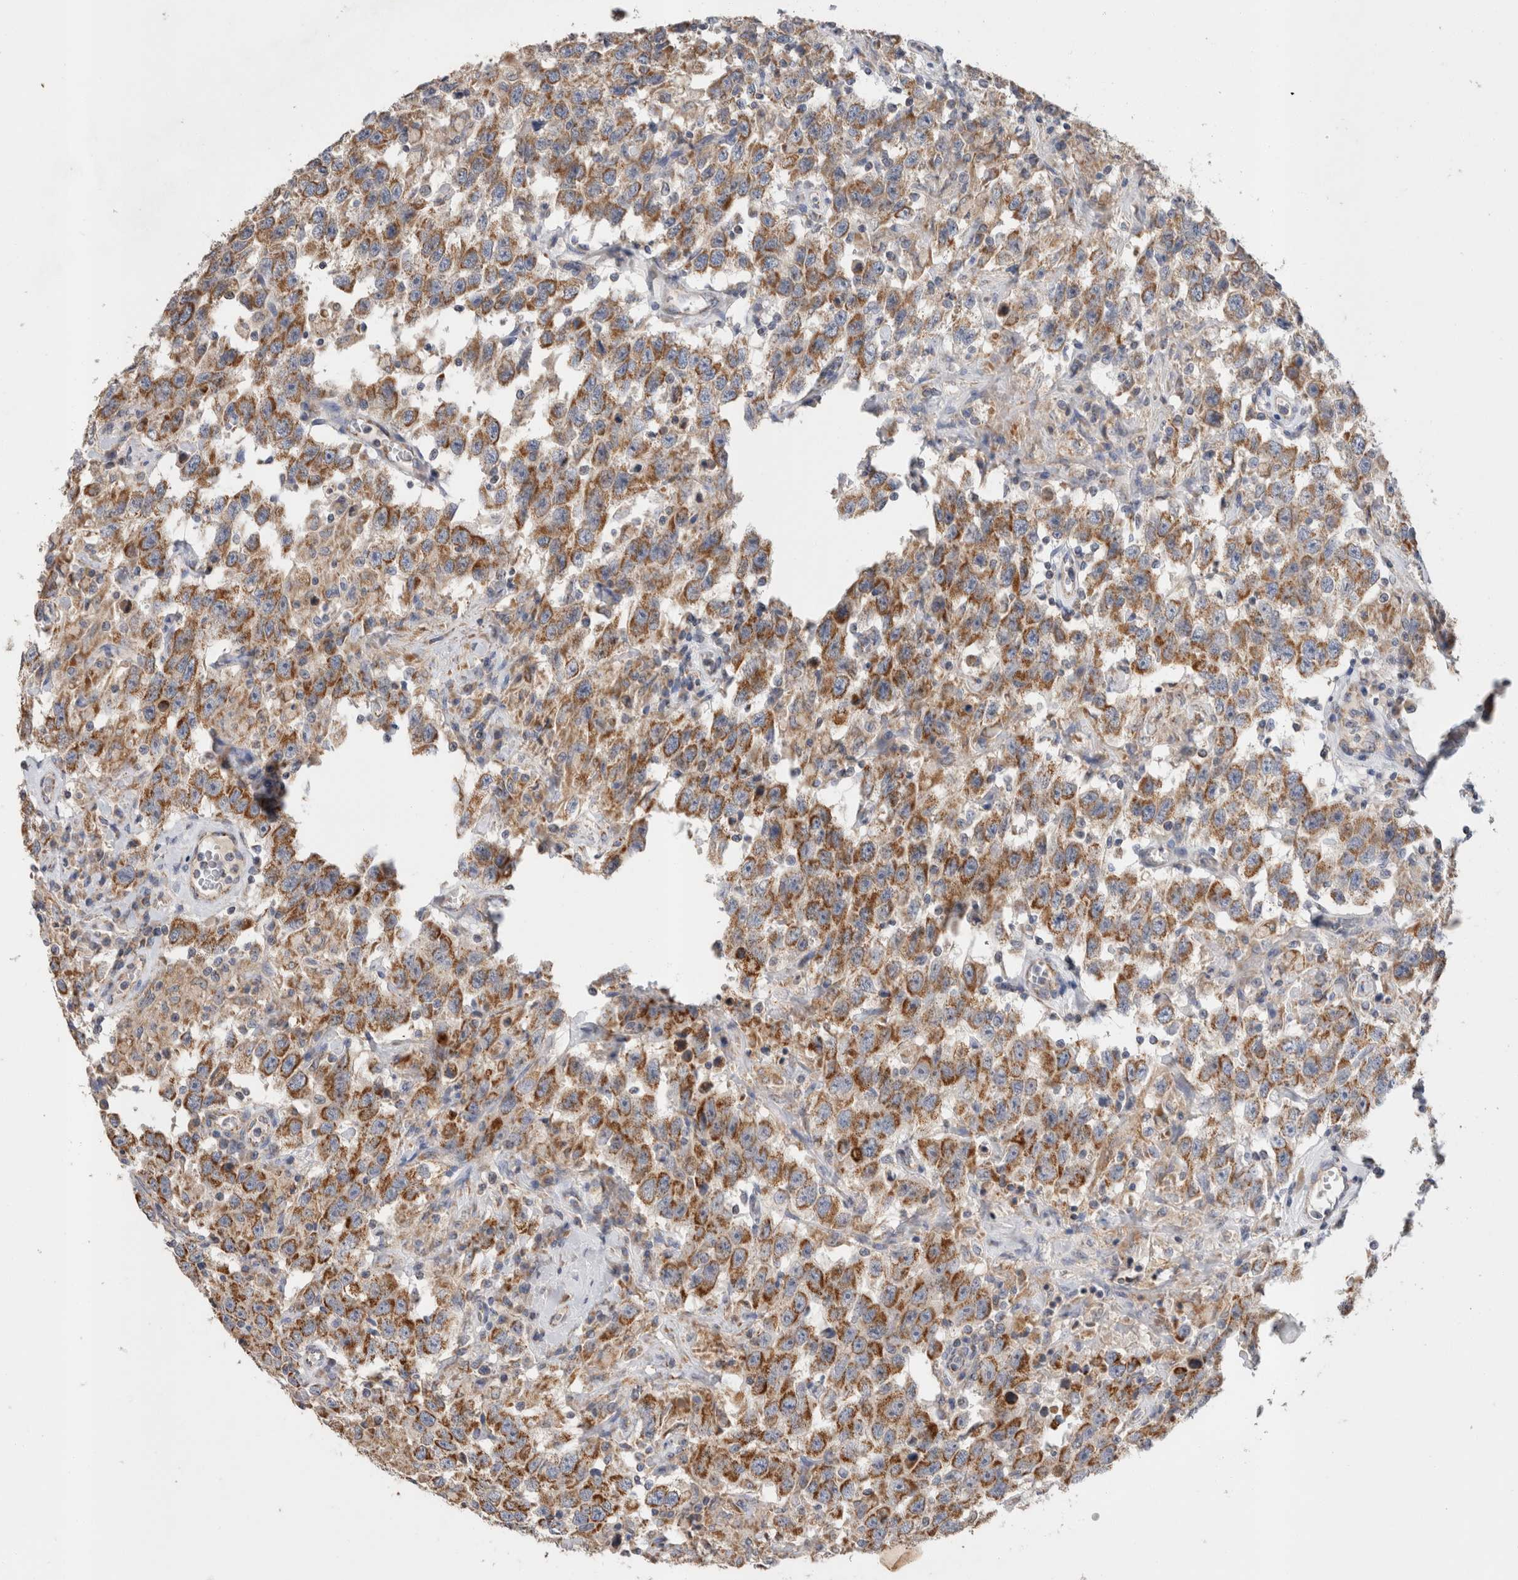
{"staining": {"intensity": "moderate", "quantity": ">75%", "location": "cytoplasmic/membranous"}, "tissue": "testis cancer", "cell_type": "Tumor cells", "image_type": "cancer", "snomed": [{"axis": "morphology", "description": "Seminoma, NOS"}, {"axis": "topography", "description": "Testis"}], "caption": "IHC micrograph of human testis seminoma stained for a protein (brown), which shows medium levels of moderate cytoplasmic/membranous staining in about >75% of tumor cells.", "gene": "IARS2", "patient": {"sex": "male", "age": 41}}